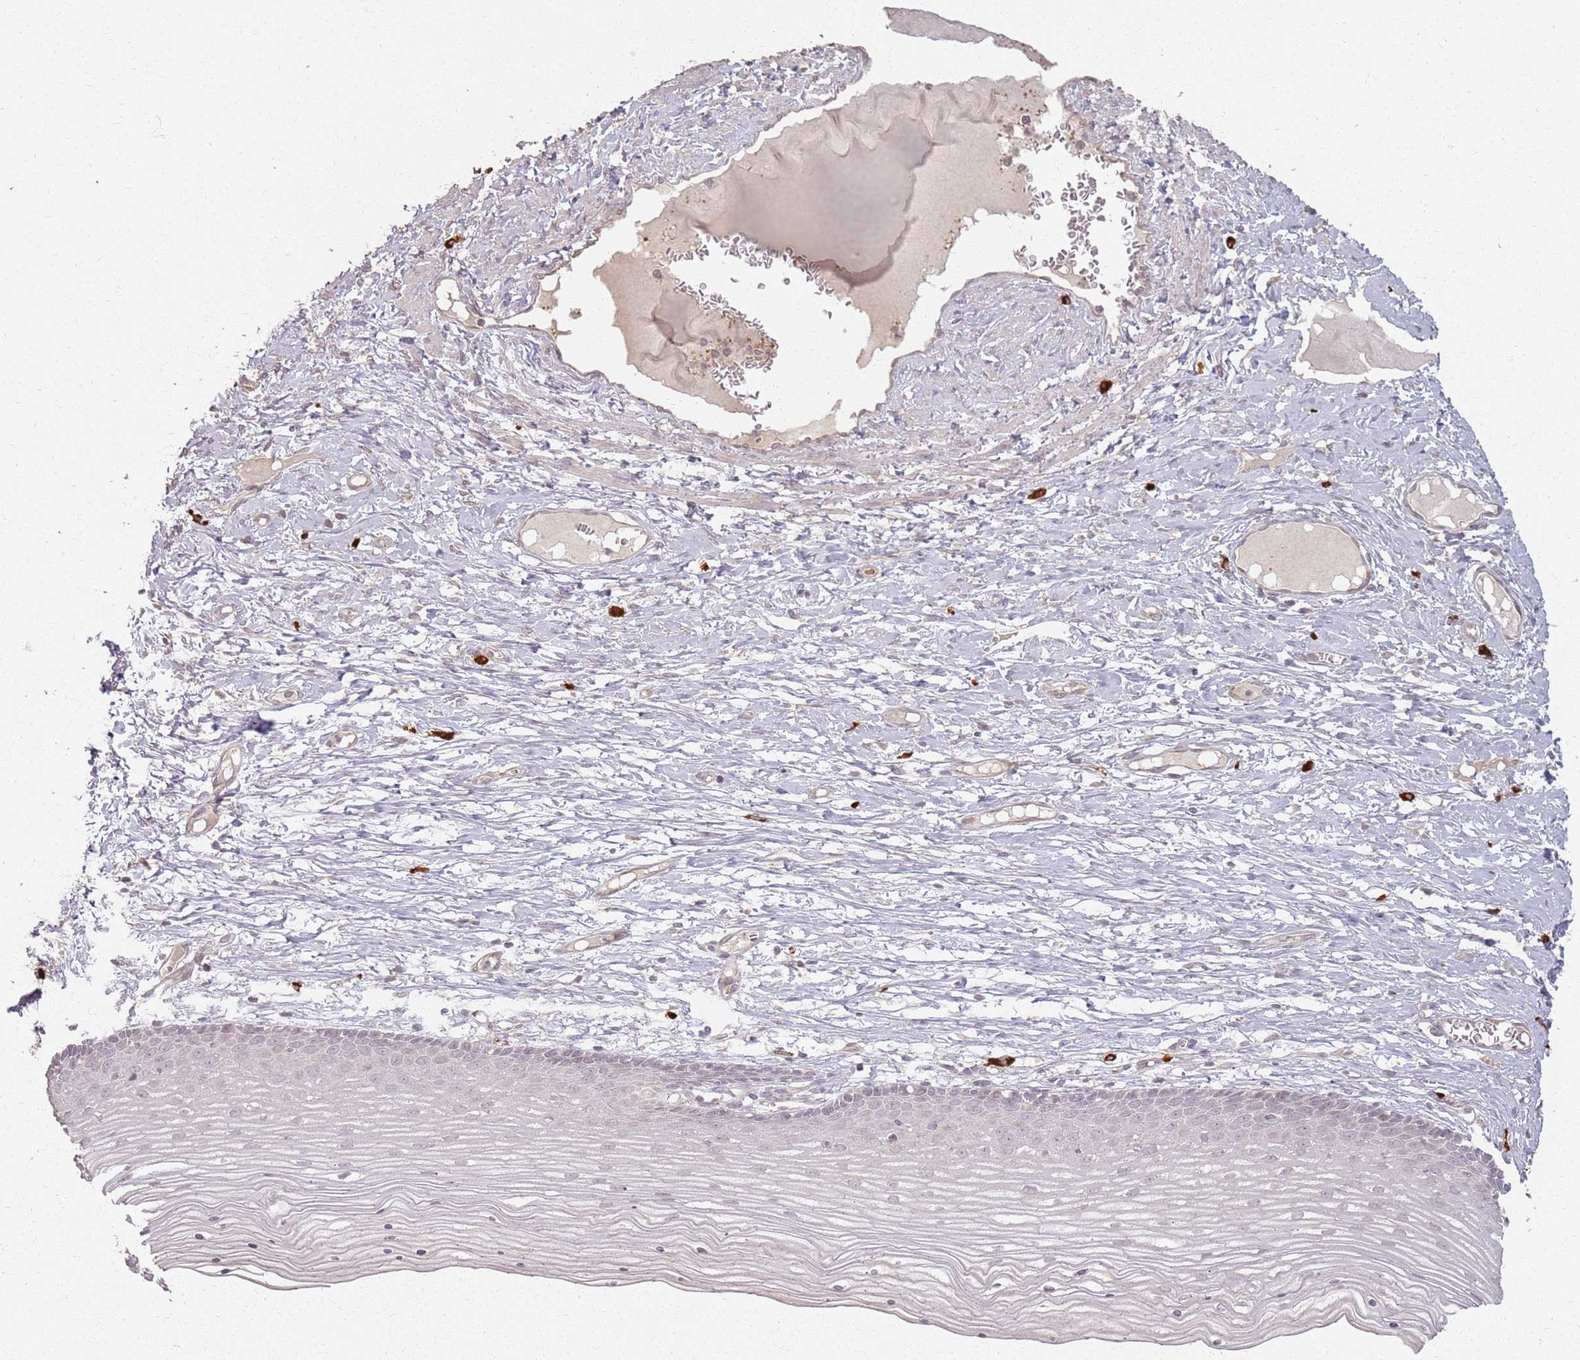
{"staining": {"intensity": "negative", "quantity": "none", "location": "none"}, "tissue": "cervix", "cell_type": "Glandular cells", "image_type": "normal", "snomed": [{"axis": "morphology", "description": "Normal tissue, NOS"}, {"axis": "topography", "description": "Cervix"}], "caption": "Immunohistochemistry (IHC) micrograph of unremarkable cervix stained for a protein (brown), which reveals no positivity in glandular cells.", "gene": "CCDC168", "patient": {"sex": "female", "age": 42}}